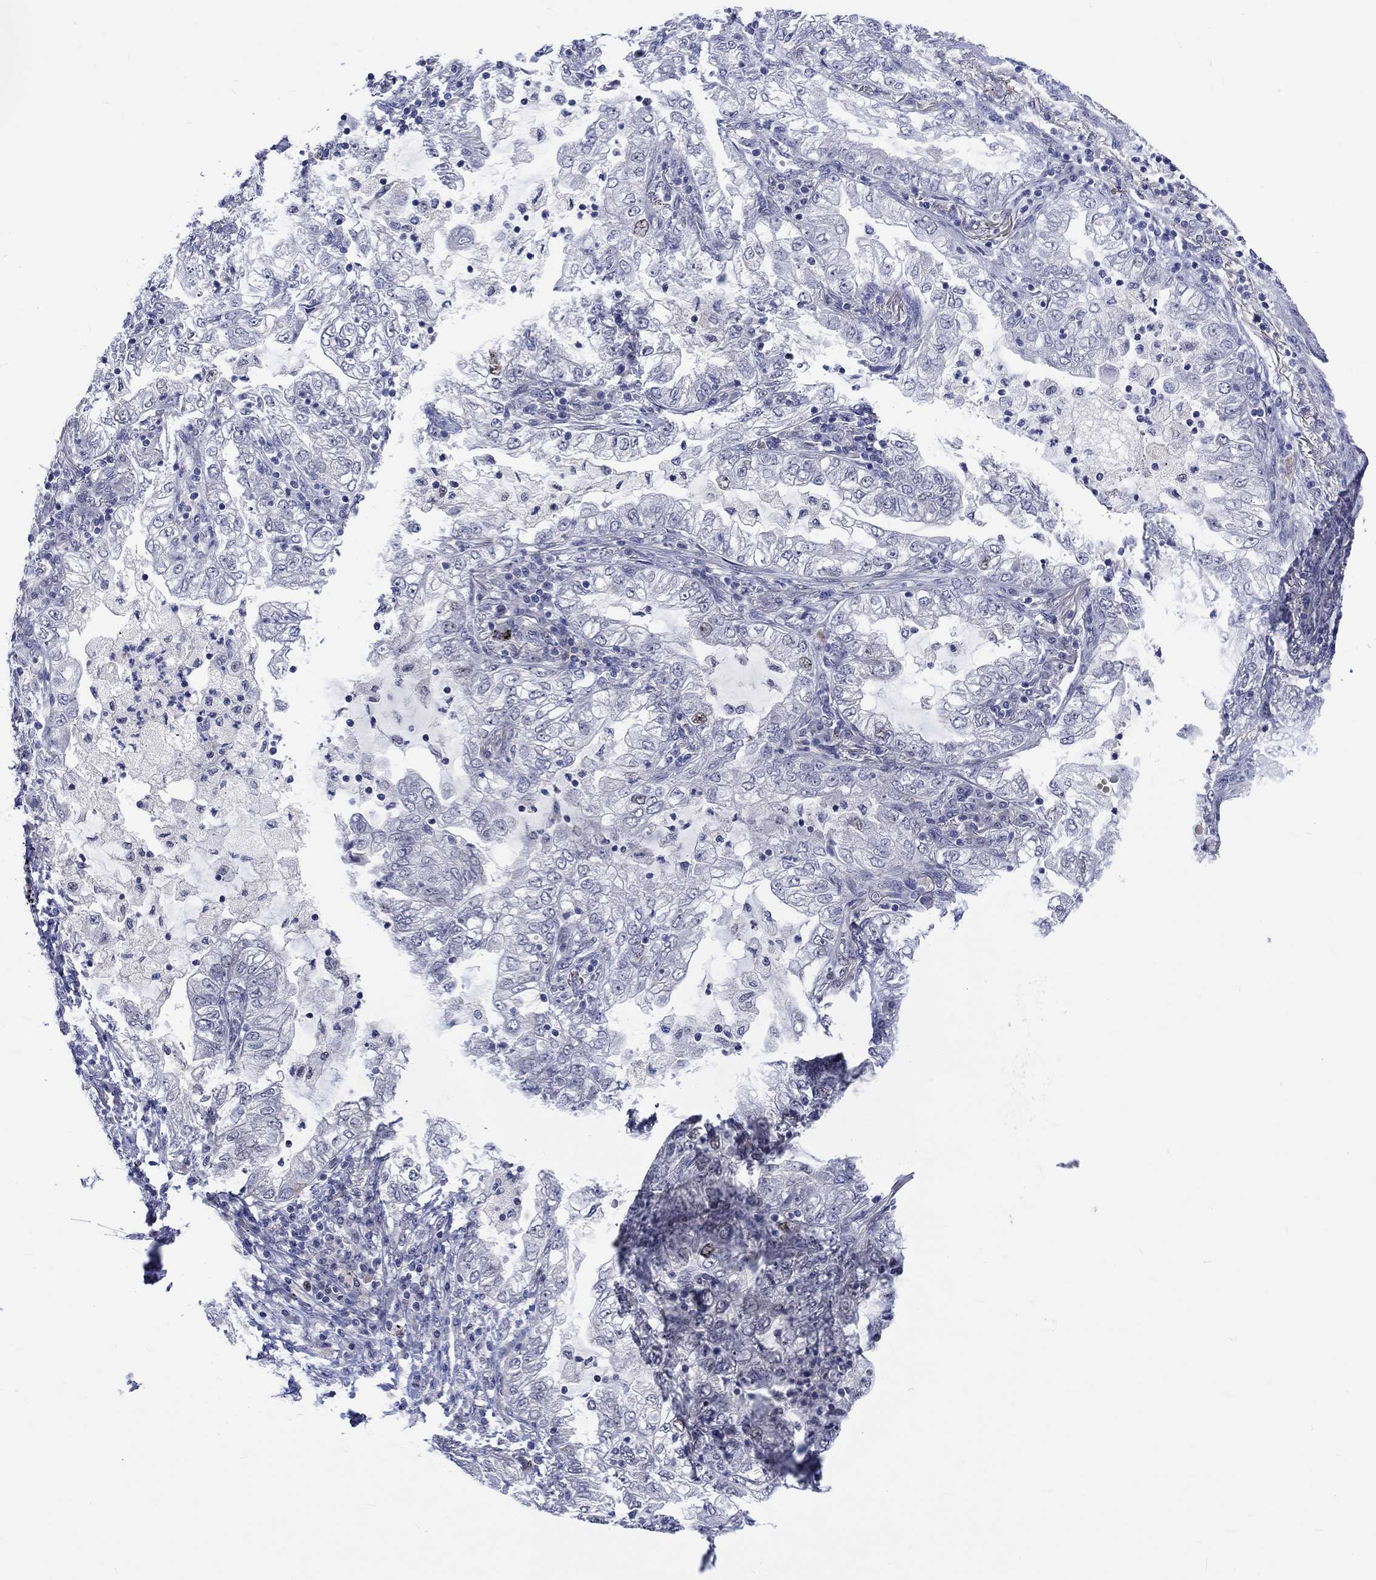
{"staining": {"intensity": "negative", "quantity": "none", "location": "none"}, "tissue": "lung cancer", "cell_type": "Tumor cells", "image_type": "cancer", "snomed": [{"axis": "morphology", "description": "Adenocarcinoma, NOS"}, {"axis": "topography", "description": "Lung"}], "caption": "Immunohistochemical staining of lung adenocarcinoma displays no significant expression in tumor cells.", "gene": "E2F8", "patient": {"sex": "female", "age": 73}}